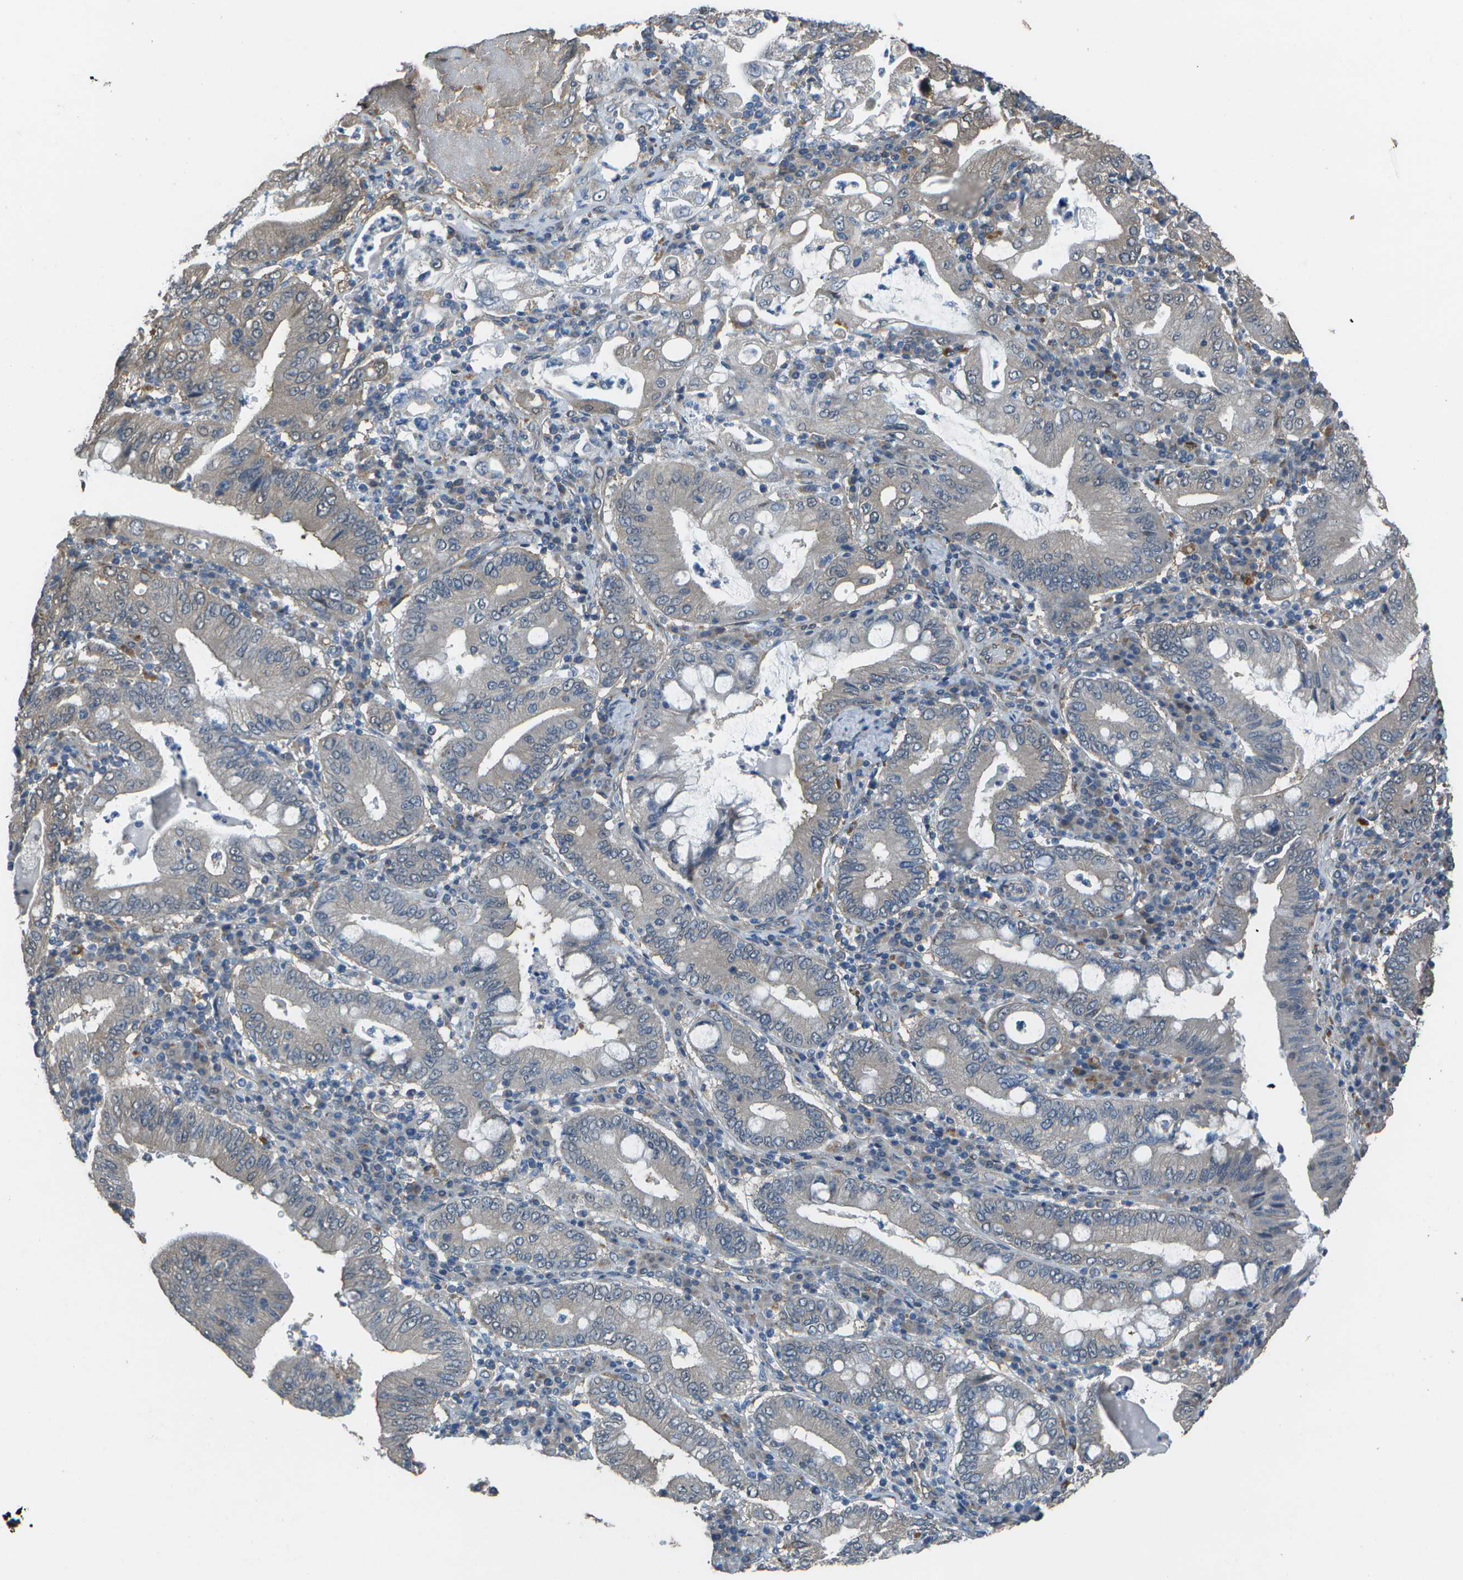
{"staining": {"intensity": "negative", "quantity": "none", "location": "none"}, "tissue": "stomach cancer", "cell_type": "Tumor cells", "image_type": "cancer", "snomed": [{"axis": "morphology", "description": "Normal tissue, NOS"}, {"axis": "morphology", "description": "Adenocarcinoma, NOS"}, {"axis": "topography", "description": "Esophagus"}, {"axis": "topography", "description": "Stomach, upper"}, {"axis": "topography", "description": "Peripheral nerve tissue"}], "caption": "A photomicrograph of human stomach cancer is negative for staining in tumor cells.", "gene": "CLNS1A", "patient": {"sex": "male", "age": 62}}